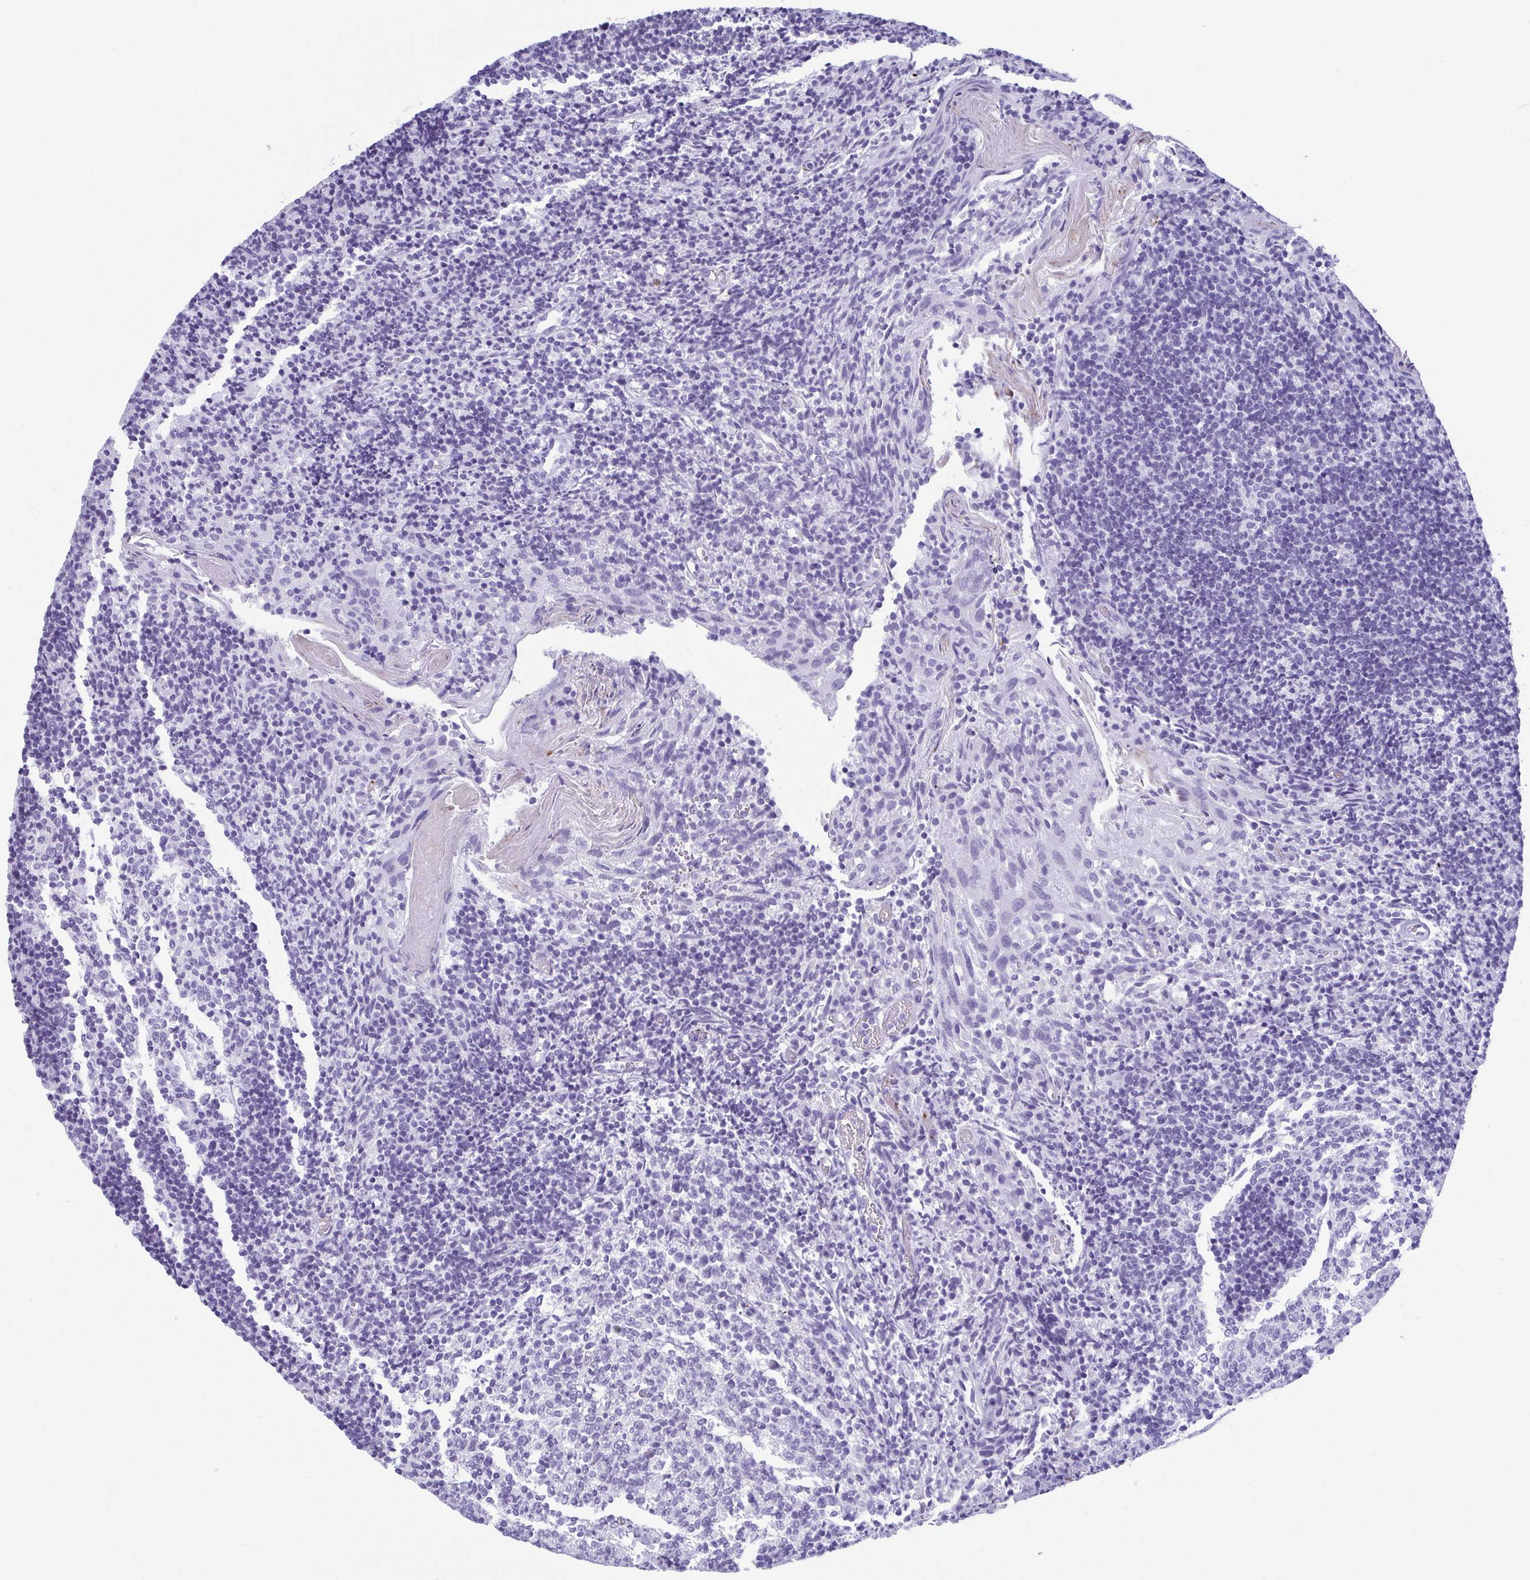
{"staining": {"intensity": "negative", "quantity": "none", "location": "none"}, "tissue": "tonsil", "cell_type": "Germinal center cells", "image_type": "normal", "snomed": [{"axis": "morphology", "description": "Normal tissue, NOS"}, {"axis": "topography", "description": "Tonsil"}], "caption": "Germinal center cells show no significant positivity in benign tonsil. (Brightfield microscopy of DAB immunohistochemistry (IHC) at high magnification).", "gene": "TCEAL3", "patient": {"sex": "female", "age": 10}}